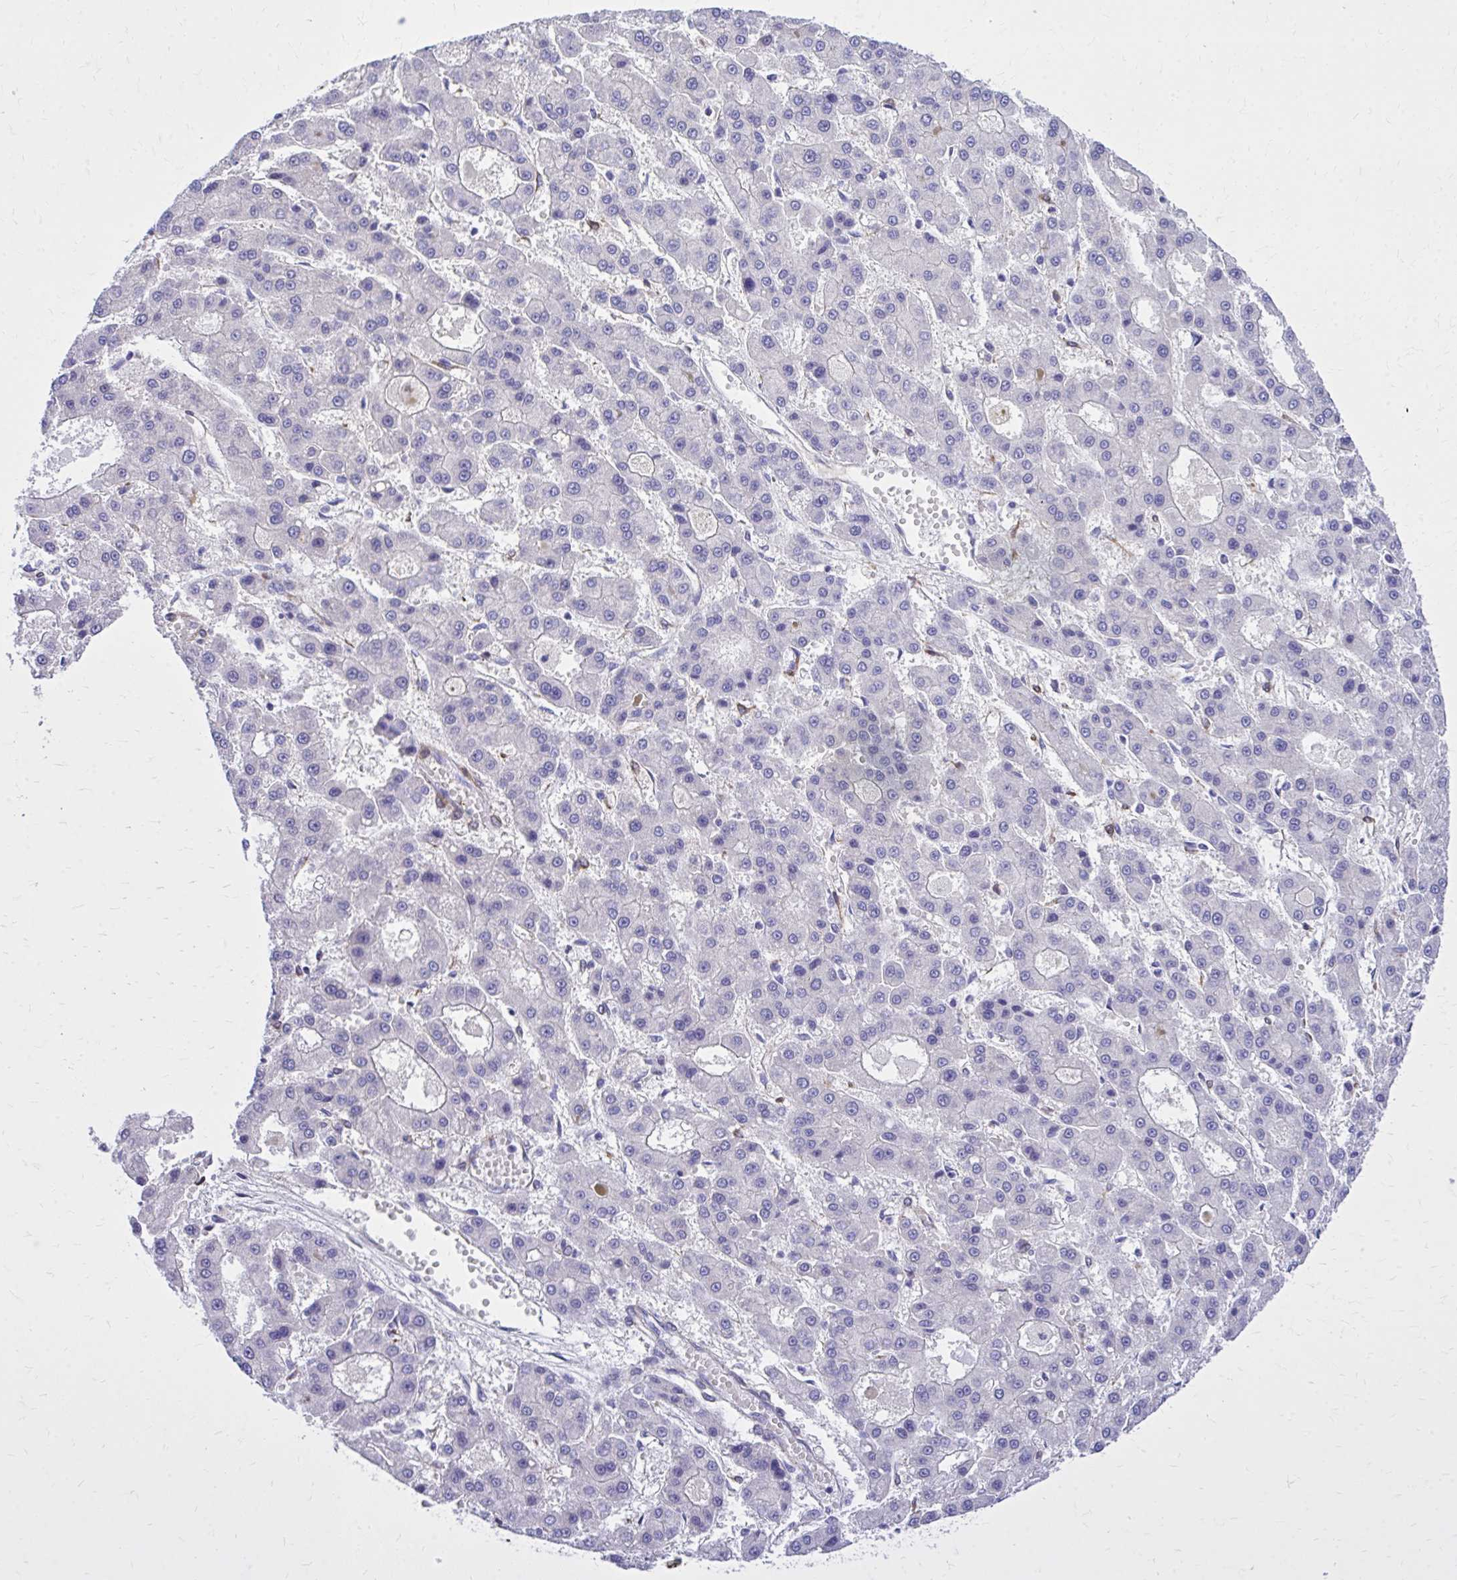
{"staining": {"intensity": "negative", "quantity": "none", "location": "none"}, "tissue": "liver cancer", "cell_type": "Tumor cells", "image_type": "cancer", "snomed": [{"axis": "morphology", "description": "Carcinoma, Hepatocellular, NOS"}, {"axis": "topography", "description": "Liver"}], "caption": "Immunohistochemical staining of hepatocellular carcinoma (liver) reveals no significant positivity in tumor cells.", "gene": "EPB41L1", "patient": {"sex": "male", "age": 70}}